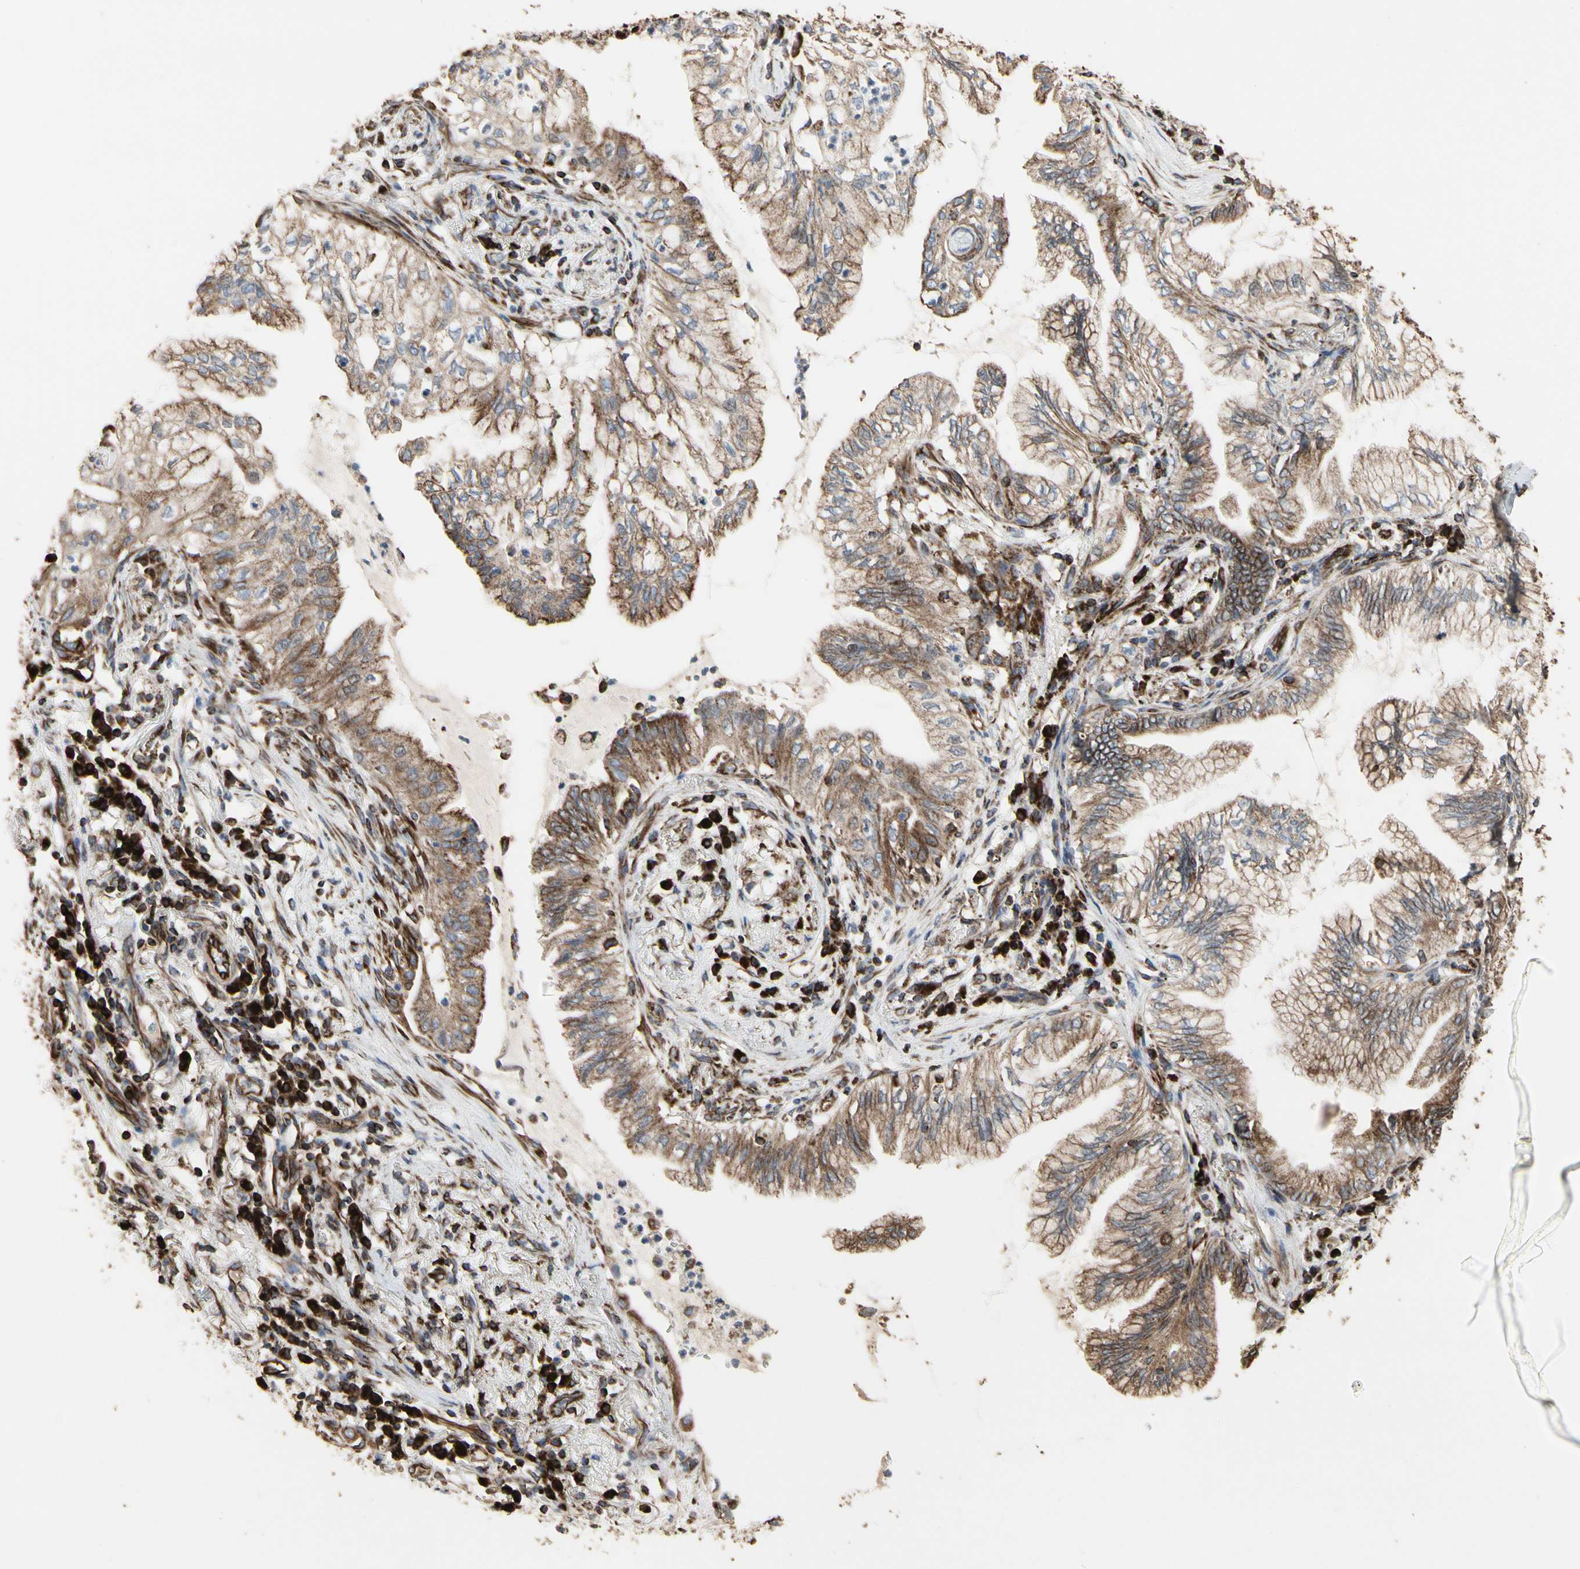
{"staining": {"intensity": "moderate", "quantity": ">75%", "location": "cytoplasmic/membranous"}, "tissue": "lung cancer", "cell_type": "Tumor cells", "image_type": "cancer", "snomed": [{"axis": "morphology", "description": "Adenocarcinoma, NOS"}, {"axis": "topography", "description": "Lung"}], "caption": "Immunohistochemistry (IHC) image of neoplastic tissue: lung adenocarcinoma stained using immunohistochemistry (IHC) reveals medium levels of moderate protein expression localized specifically in the cytoplasmic/membranous of tumor cells, appearing as a cytoplasmic/membranous brown color.", "gene": "TUBA1A", "patient": {"sex": "female", "age": 70}}